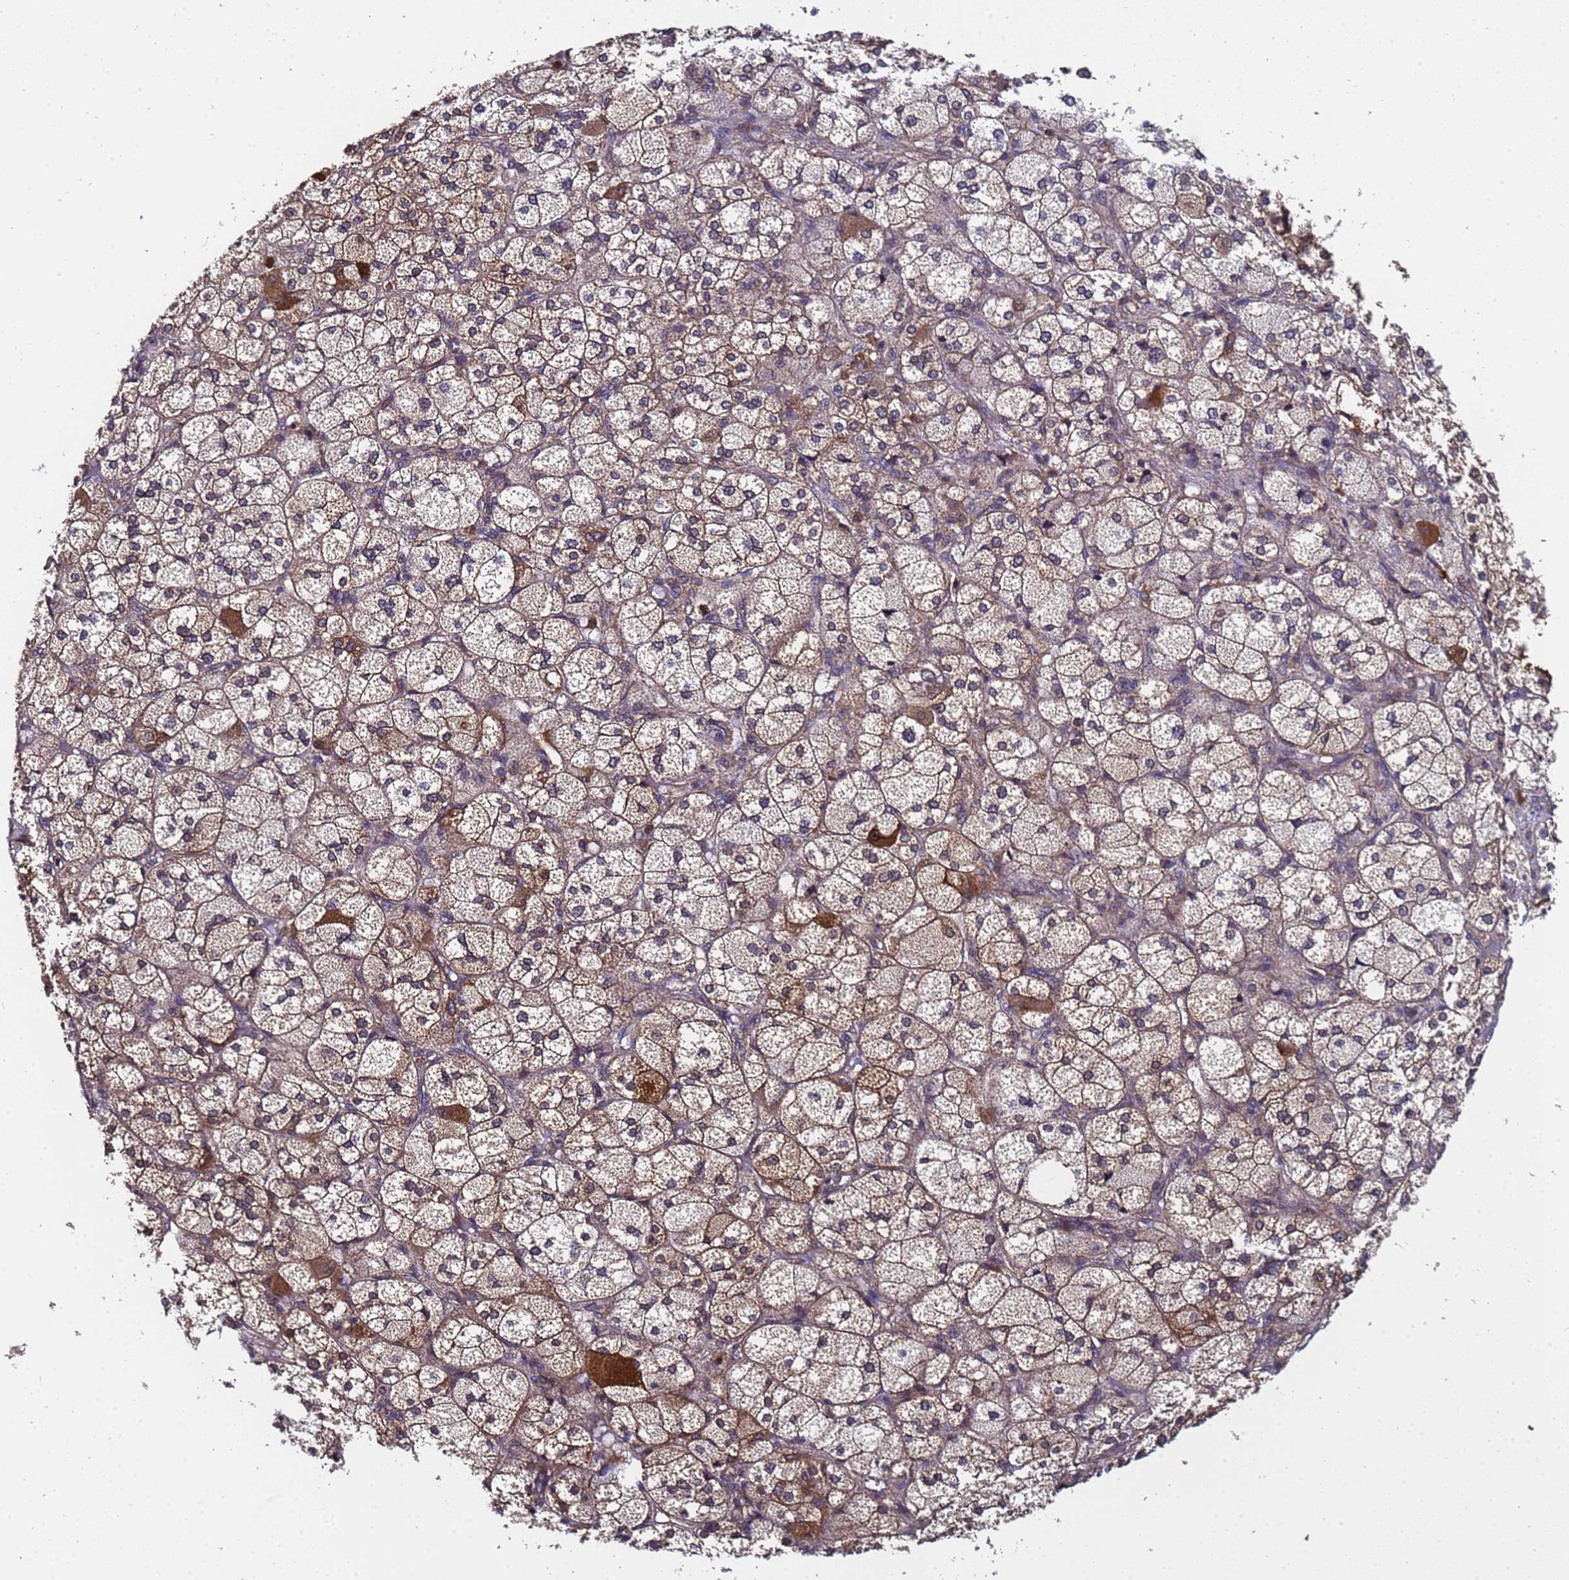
{"staining": {"intensity": "moderate", "quantity": "25%-75%", "location": "cytoplasmic/membranous"}, "tissue": "adrenal gland", "cell_type": "Glandular cells", "image_type": "normal", "snomed": [{"axis": "morphology", "description": "Normal tissue, NOS"}, {"axis": "topography", "description": "Adrenal gland"}], "caption": "The histopathology image reveals a brown stain indicating the presence of a protein in the cytoplasmic/membranous of glandular cells in adrenal gland.", "gene": "GSTCD", "patient": {"sex": "female", "age": 61}}